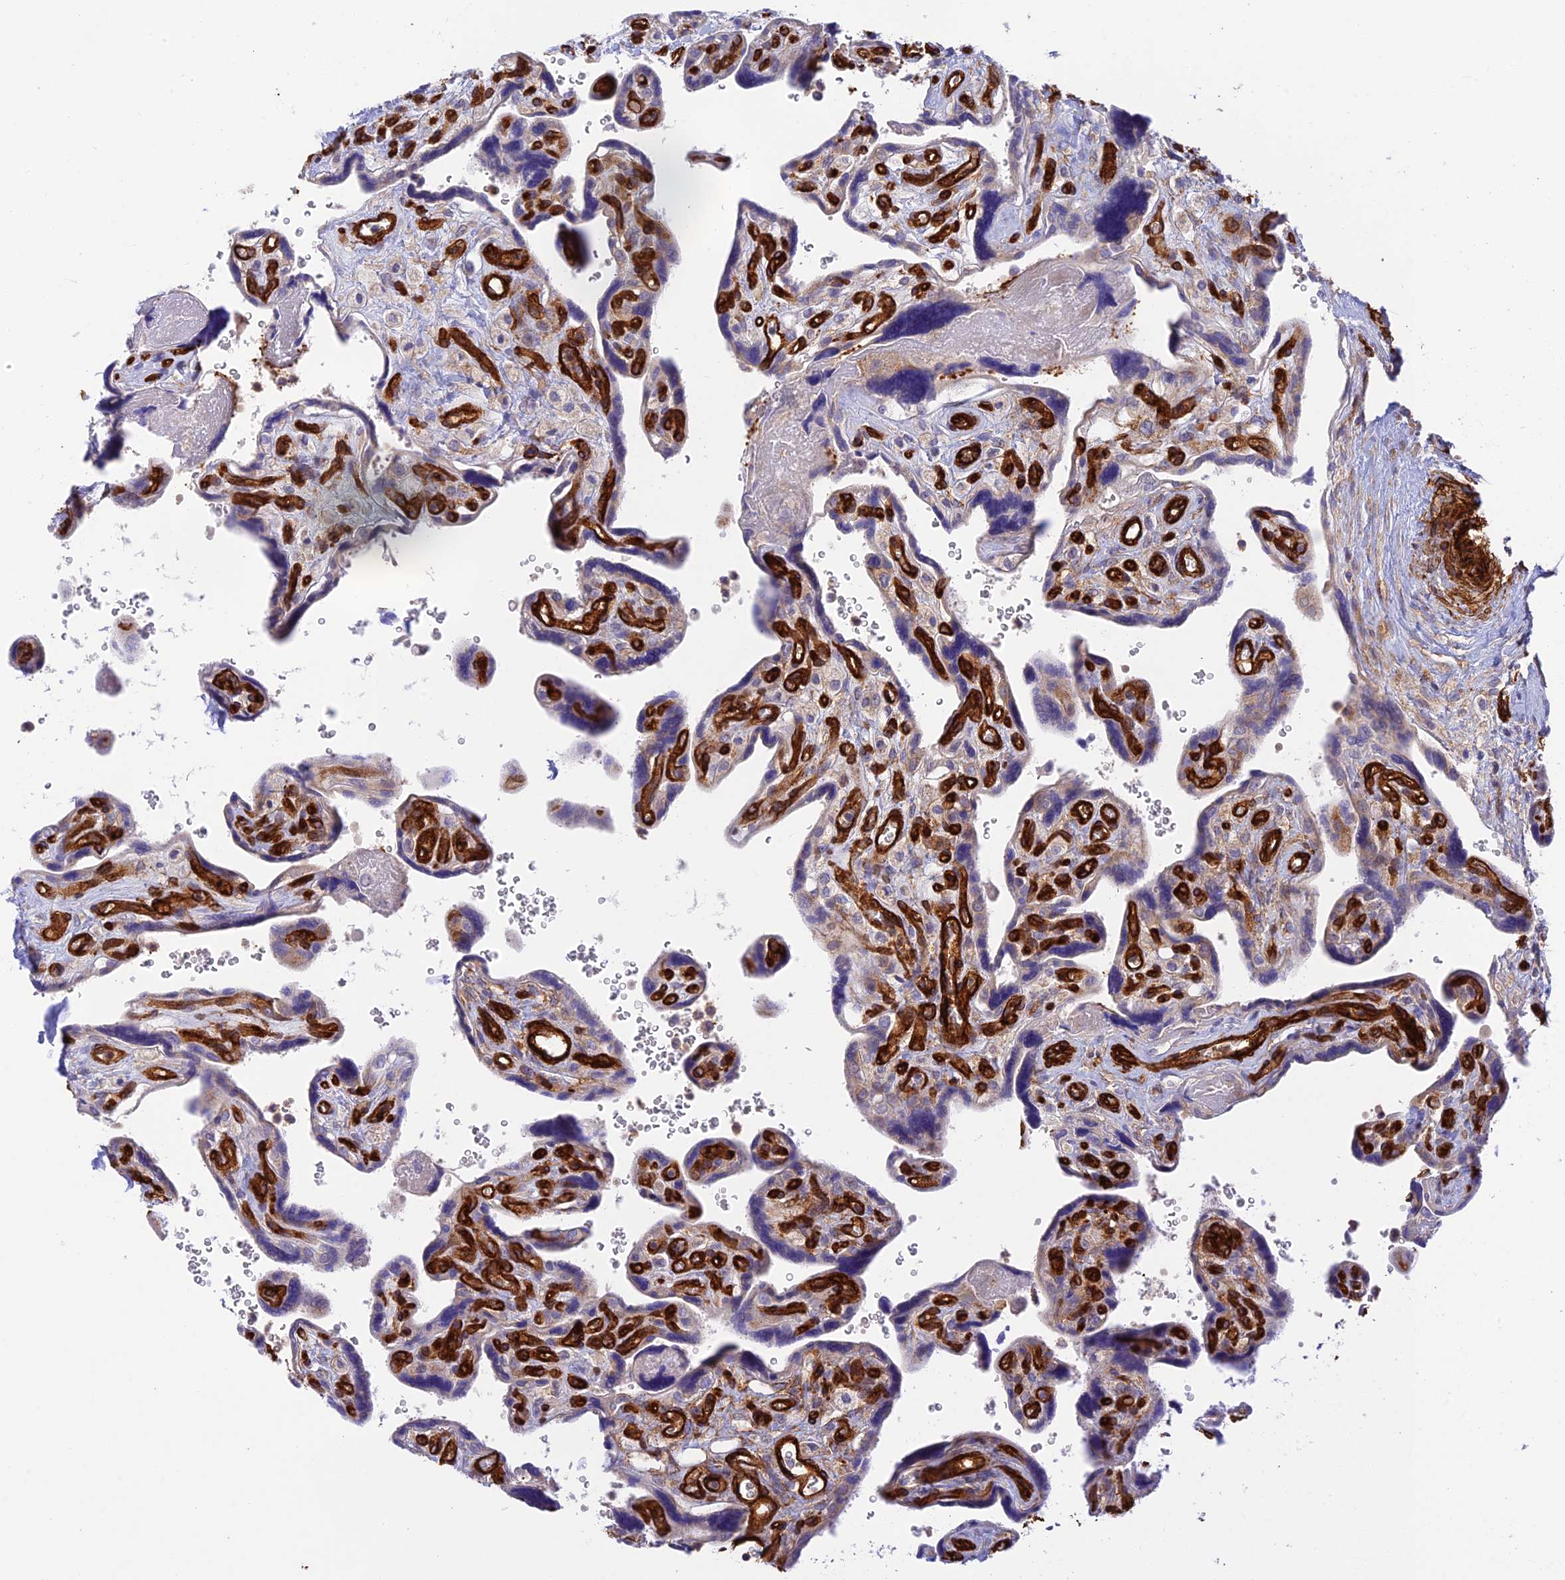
{"staining": {"intensity": "negative", "quantity": "none", "location": "none"}, "tissue": "placenta", "cell_type": "Trophoblastic cells", "image_type": "normal", "snomed": [{"axis": "morphology", "description": "Normal tissue, NOS"}, {"axis": "topography", "description": "Placenta"}], "caption": "Immunohistochemistry (IHC) of benign placenta shows no expression in trophoblastic cells.", "gene": "MYO9A", "patient": {"sex": "female", "age": 39}}